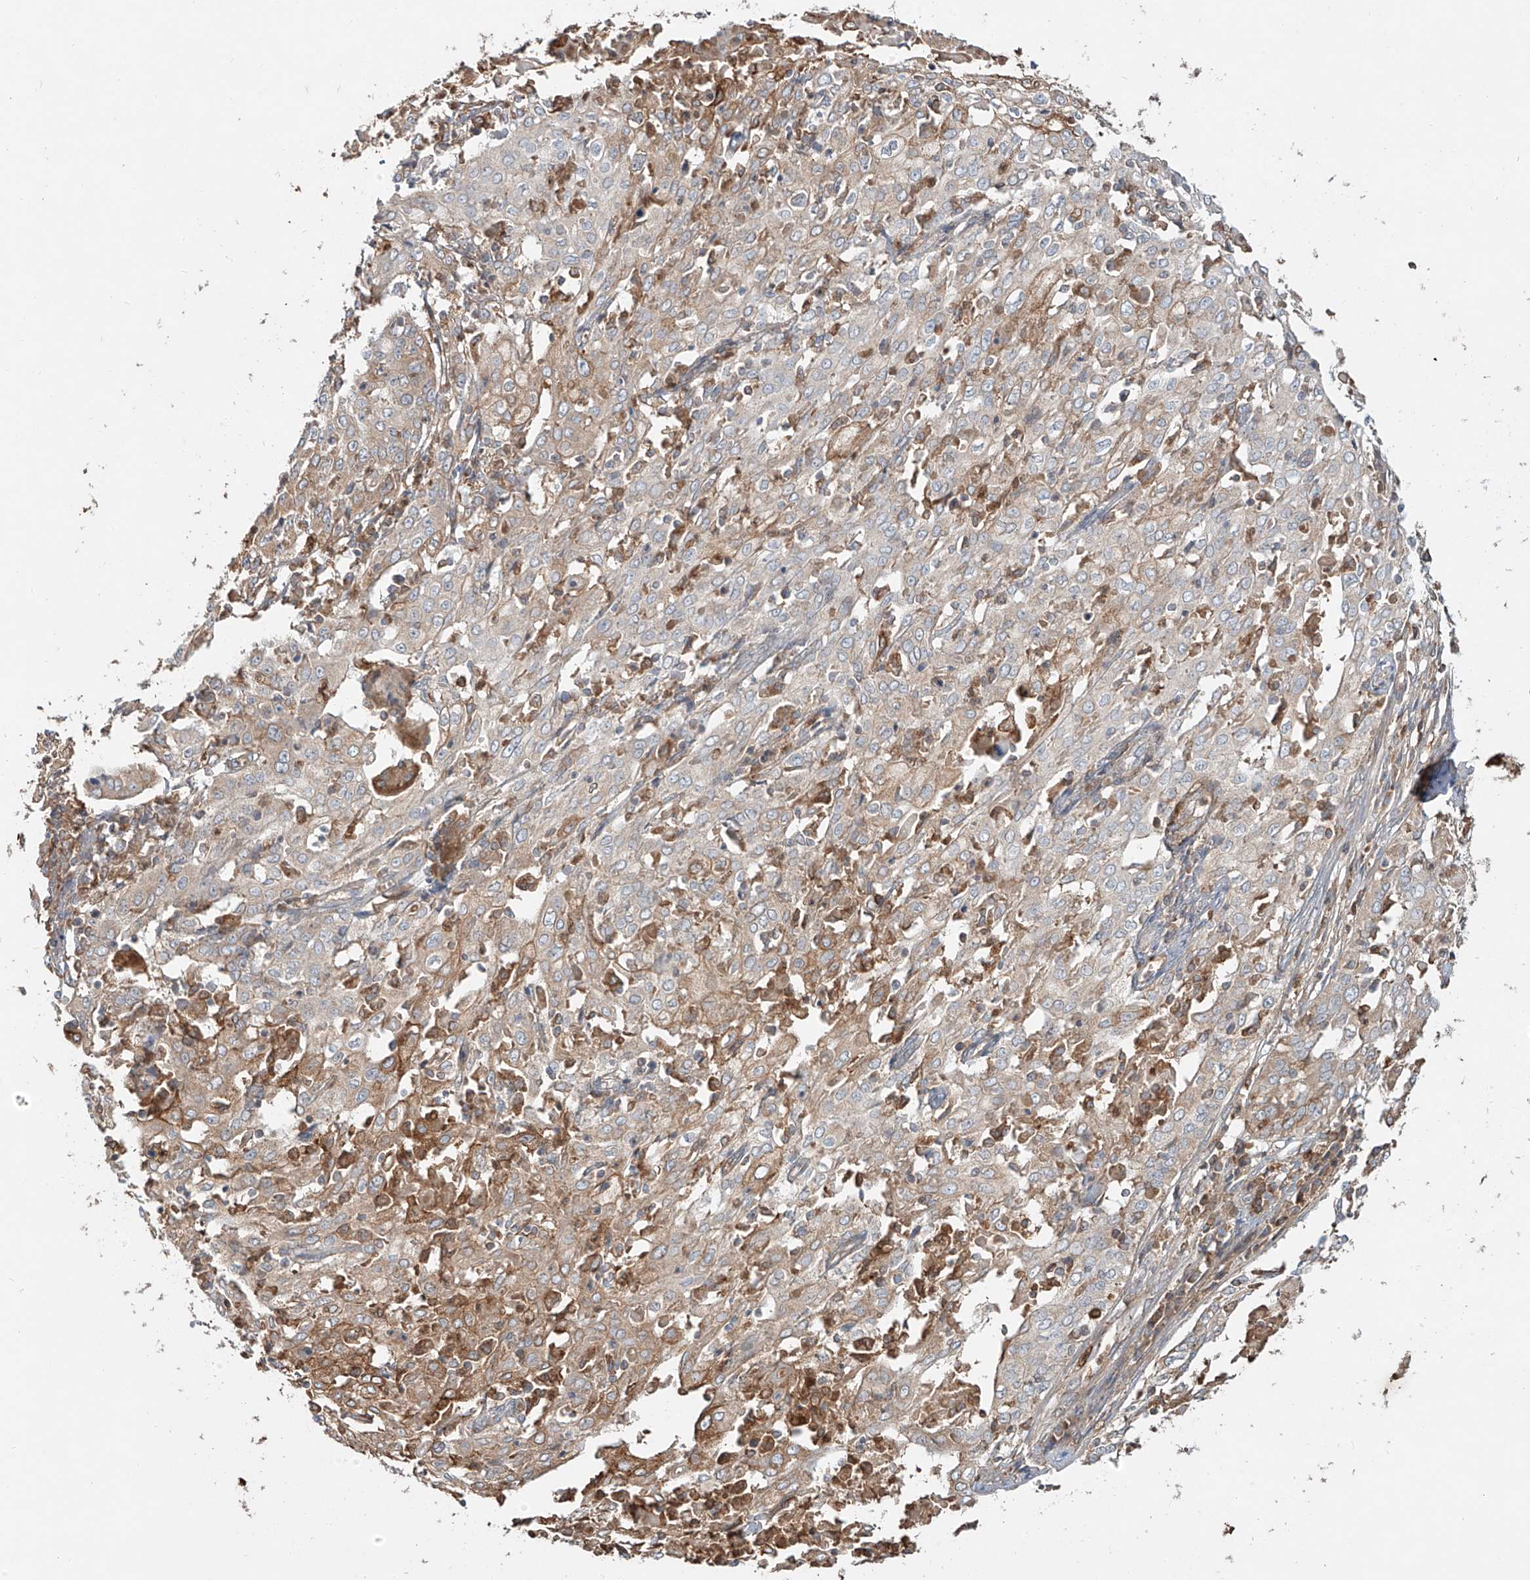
{"staining": {"intensity": "moderate", "quantity": "<25%", "location": "cytoplasmic/membranous"}, "tissue": "cervical cancer", "cell_type": "Tumor cells", "image_type": "cancer", "snomed": [{"axis": "morphology", "description": "Squamous cell carcinoma, NOS"}, {"axis": "topography", "description": "Cervix"}], "caption": "Human cervical cancer stained with a protein marker displays moderate staining in tumor cells.", "gene": "ERO1A", "patient": {"sex": "female", "age": 39}}